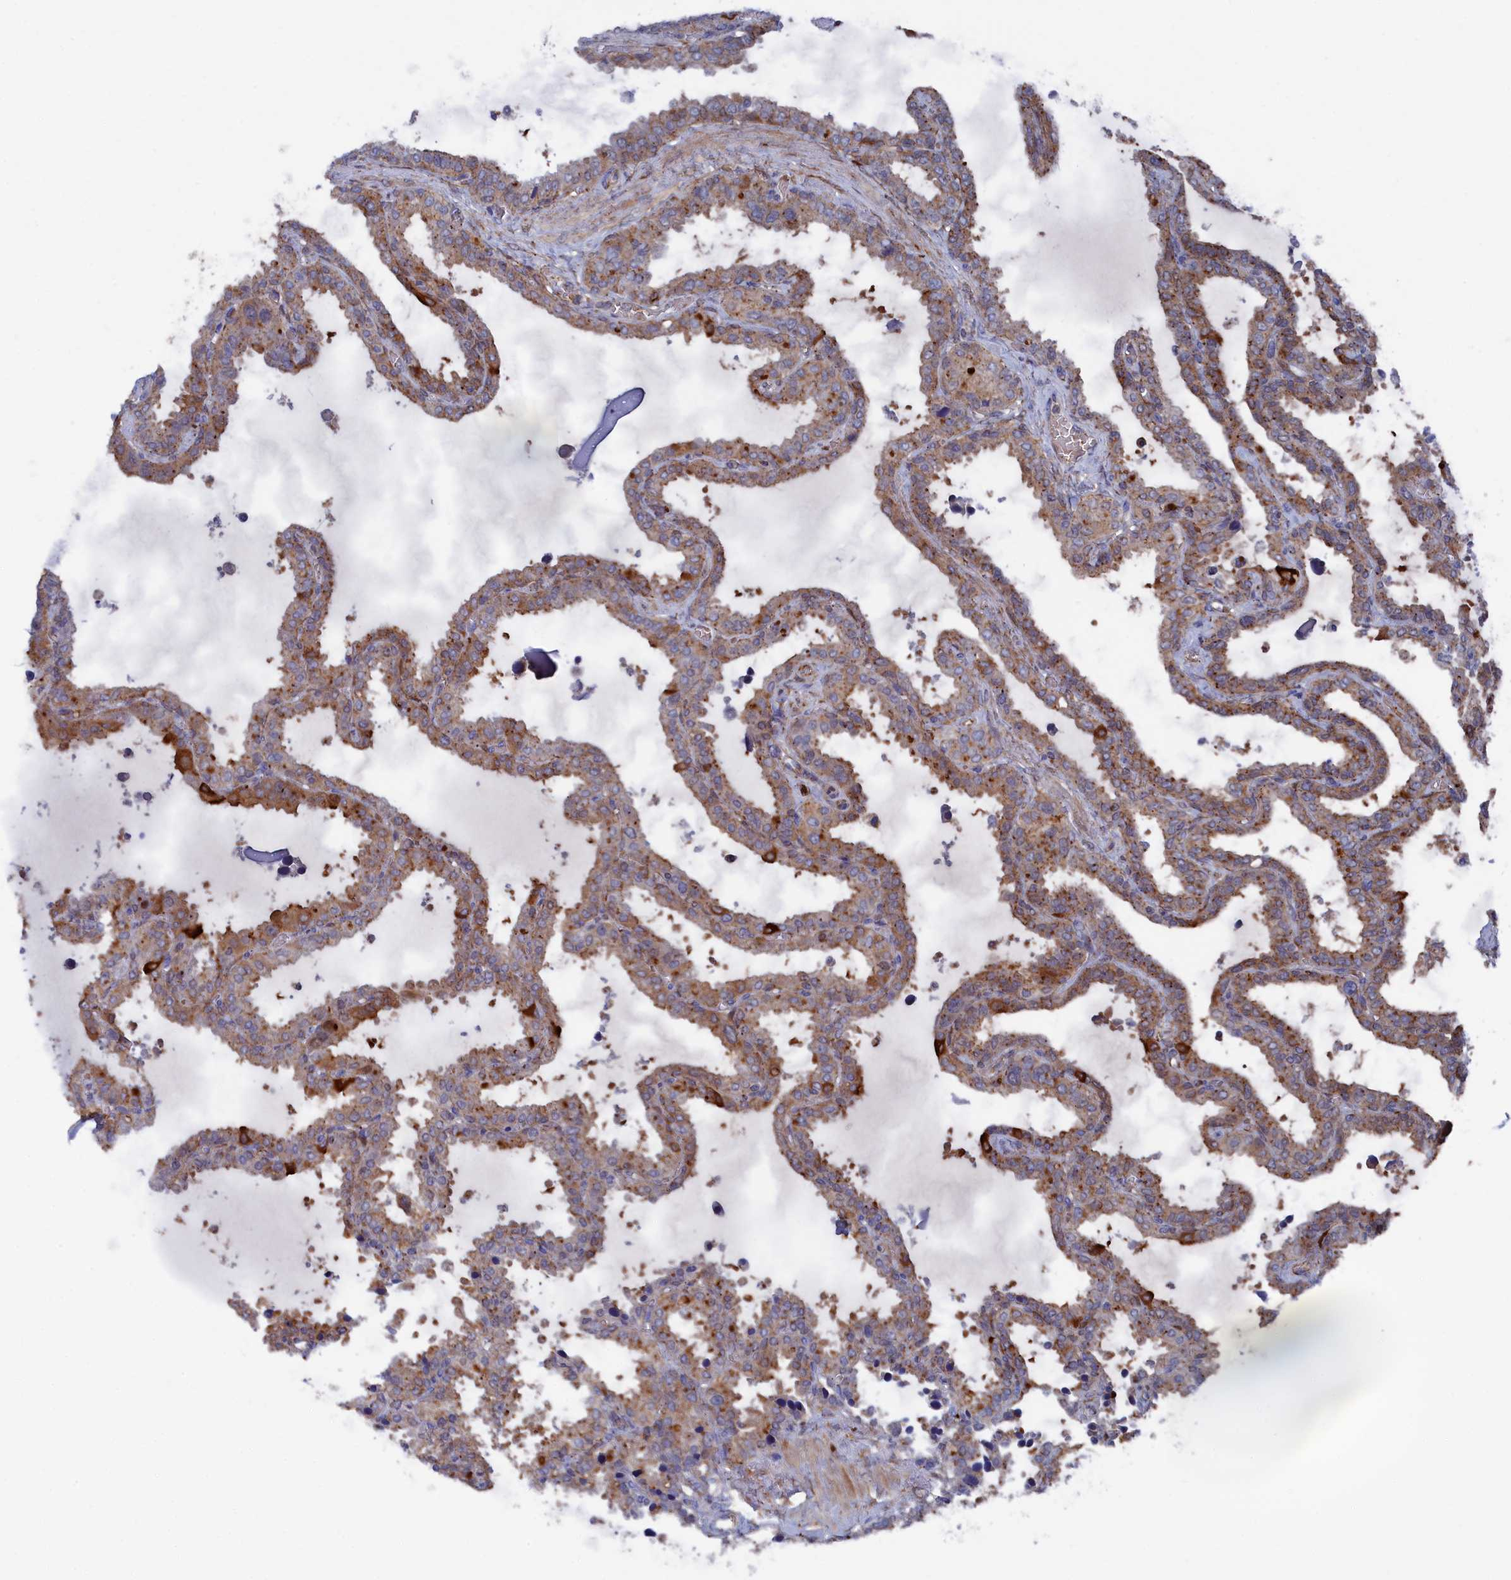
{"staining": {"intensity": "moderate", "quantity": ">75%", "location": "cytoplasmic/membranous"}, "tissue": "seminal vesicle", "cell_type": "Glandular cells", "image_type": "normal", "snomed": [{"axis": "morphology", "description": "Normal tissue, NOS"}, {"axis": "topography", "description": "Seminal veicle"}], "caption": "This is an image of IHC staining of normal seminal vesicle, which shows moderate positivity in the cytoplasmic/membranous of glandular cells.", "gene": "SMG9", "patient": {"sex": "male", "age": 46}}